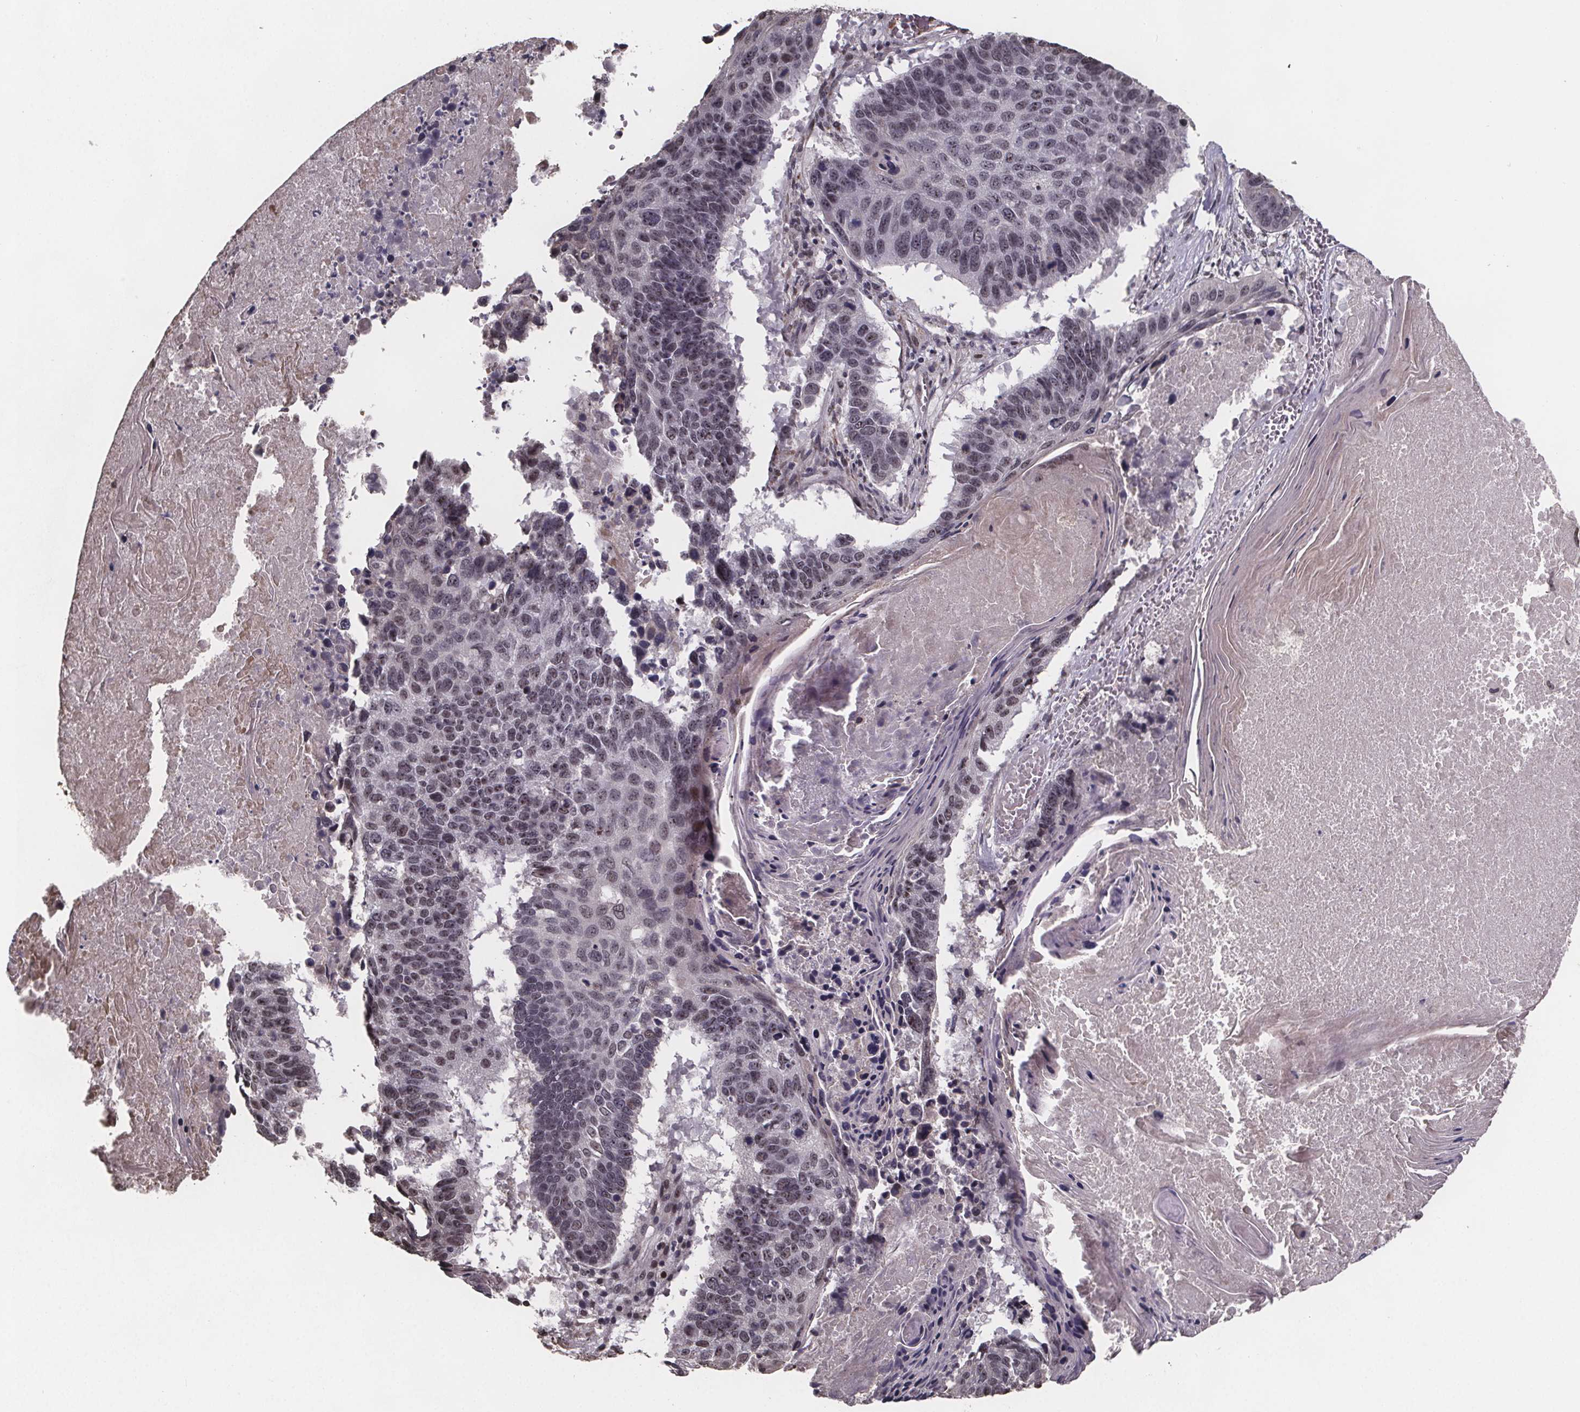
{"staining": {"intensity": "weak", "quantity": "25%-75%", "location": "nuclear"}, "tissue": "lung cancer", "cell_type": "Tumor cells", "image_type": "cancer", "snomed": [{"axis": "morphology", "description": "Squamous cell carcinoma, NOS"}, {"axis": "topography", "description": "Lung"}], "caption": "Lung cancer (squamous cell carcinoma) tissue shows weak nuclear staining in about 25%-75% of tumor cells, visualized by immunohistochemistry.", "gene": "U2SURP", "patient": {"sex": "male", "age": 73}}